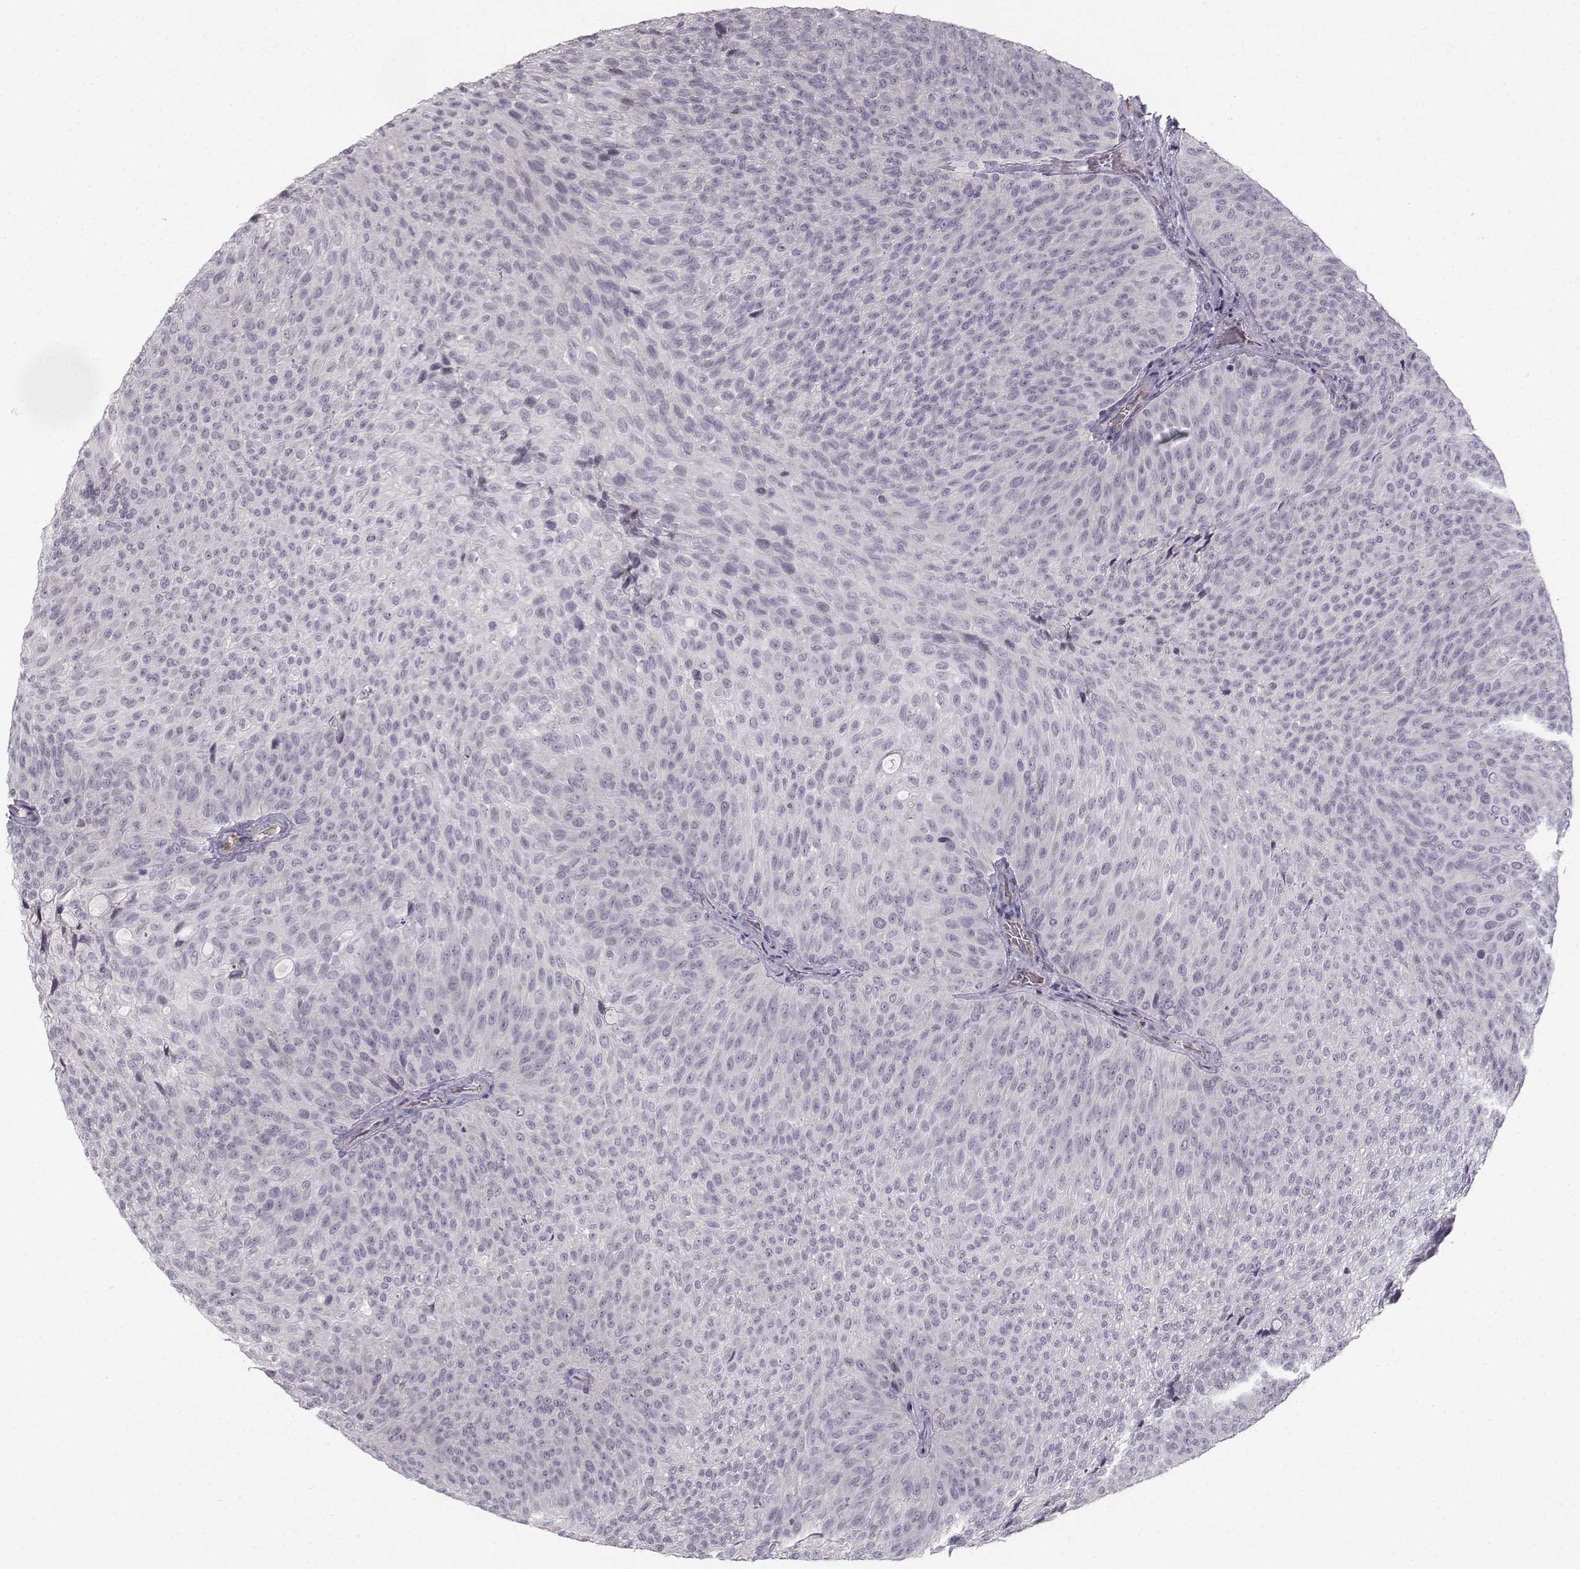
{"staining": {"intensity": "negative", "quantity": "none", "location": "none"}, "tissue": "urothelial cancer", "cell_type": "Tumor cells", "image_type": "cancer", "snomed": [{"axis": "morphology", "description": "Urothelial carcinoma, Low grade"}, {"axis": "topography", "description": "Urinary bladder"}], "caption": "Tumor cells are negative for protein expression in human low-grade urothelial carcinoma. The staining was performed using DAB to visualize the protein expression in brown, while the nuclei were stained in blue with hematoxylin (Magnification: 20x).", "gene": "OPRD1", "patient": {"sex": "male", "age": 78}}